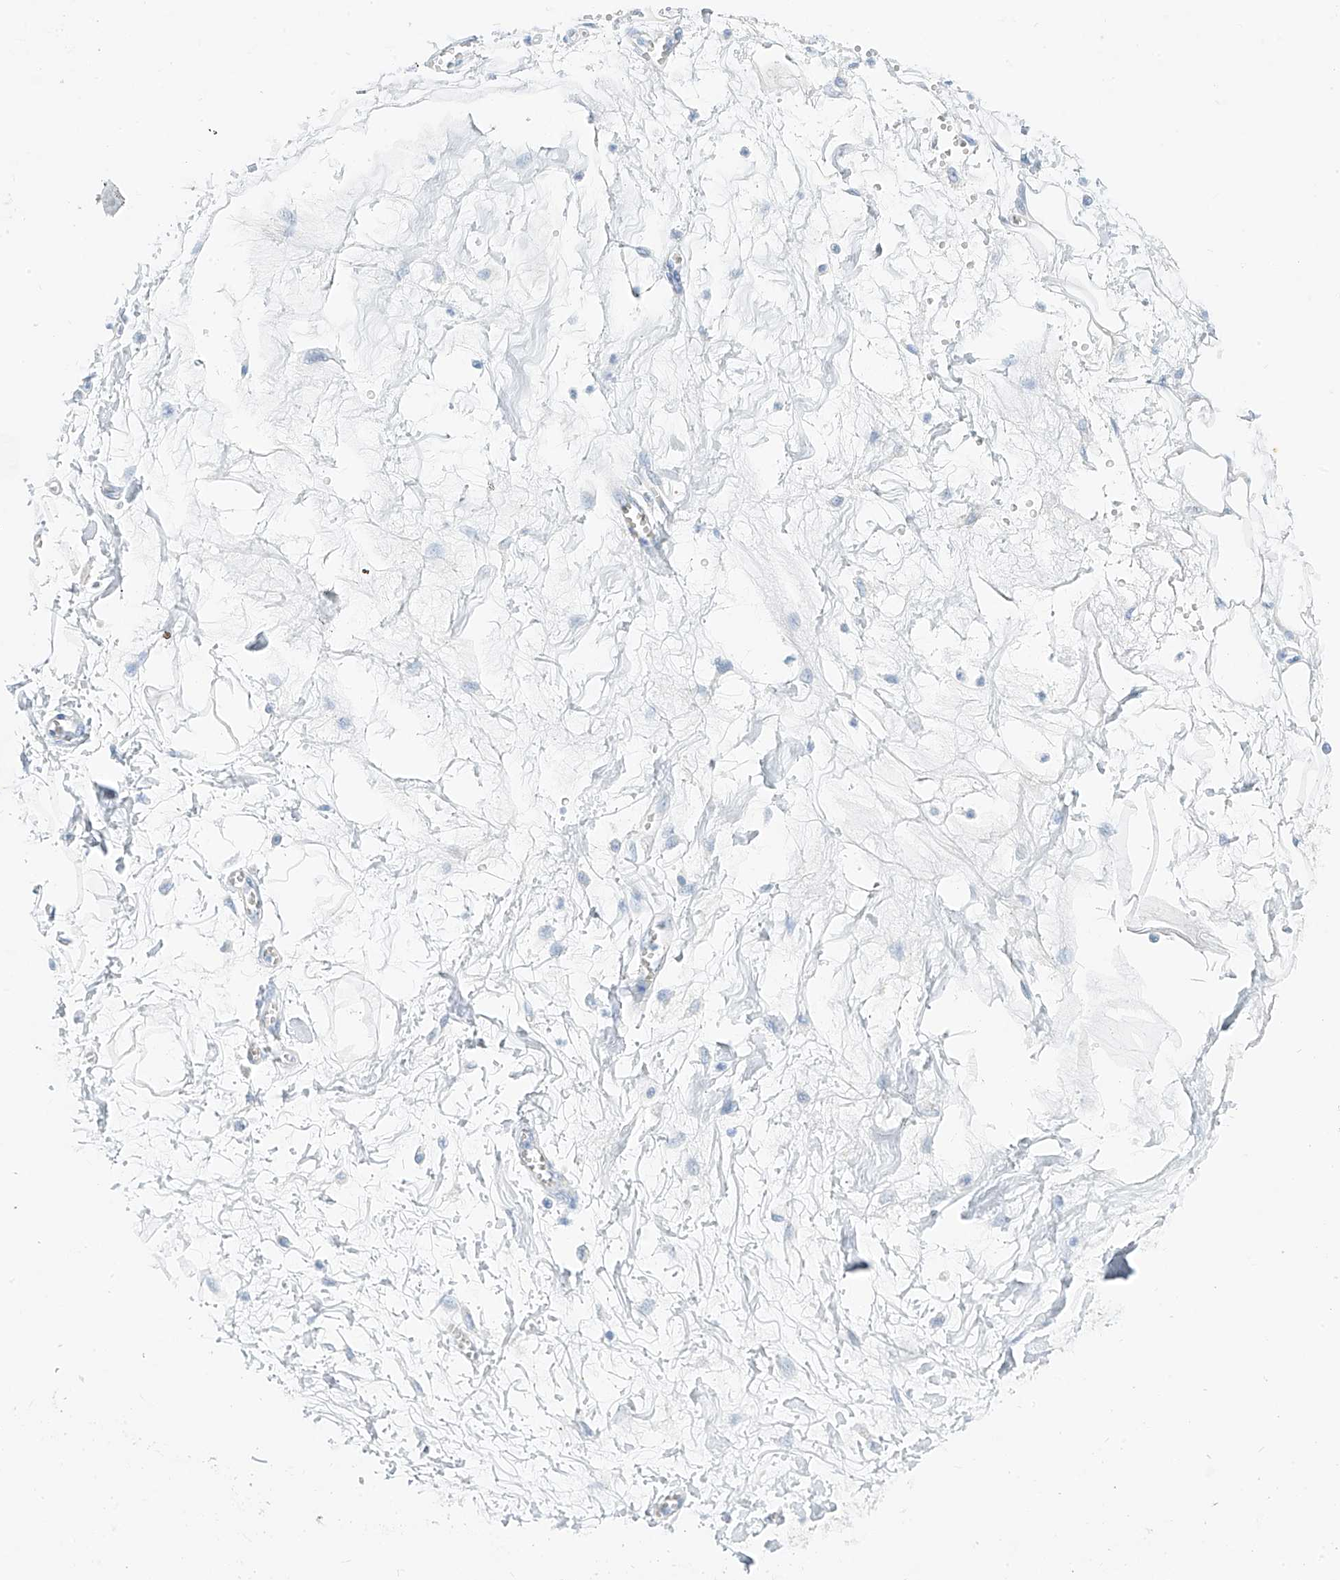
{"staining": {"intensity": "negative", "quantity": "none", "location": "none"}, "tissue": "adipose tissue", "cell_type": "Adipocytes", "image_type": "normal", "snomed": [{"axis": "morphology", "description": "Normal tissue, NOS"}, {"axis": "morphology", "description": "Adenocarcinoma, NOS"}, {"axis": "topography", "description": "Pancreas"}, {"axis": "topography", "description": "Peripheral nerve tissue"}], "caption": "Immunohistochemistry of benign human adipose tissue displays no expression in adipocytes.", "gene": "PIK3C2B", "patient": {"sex": "male", "age": 59}}